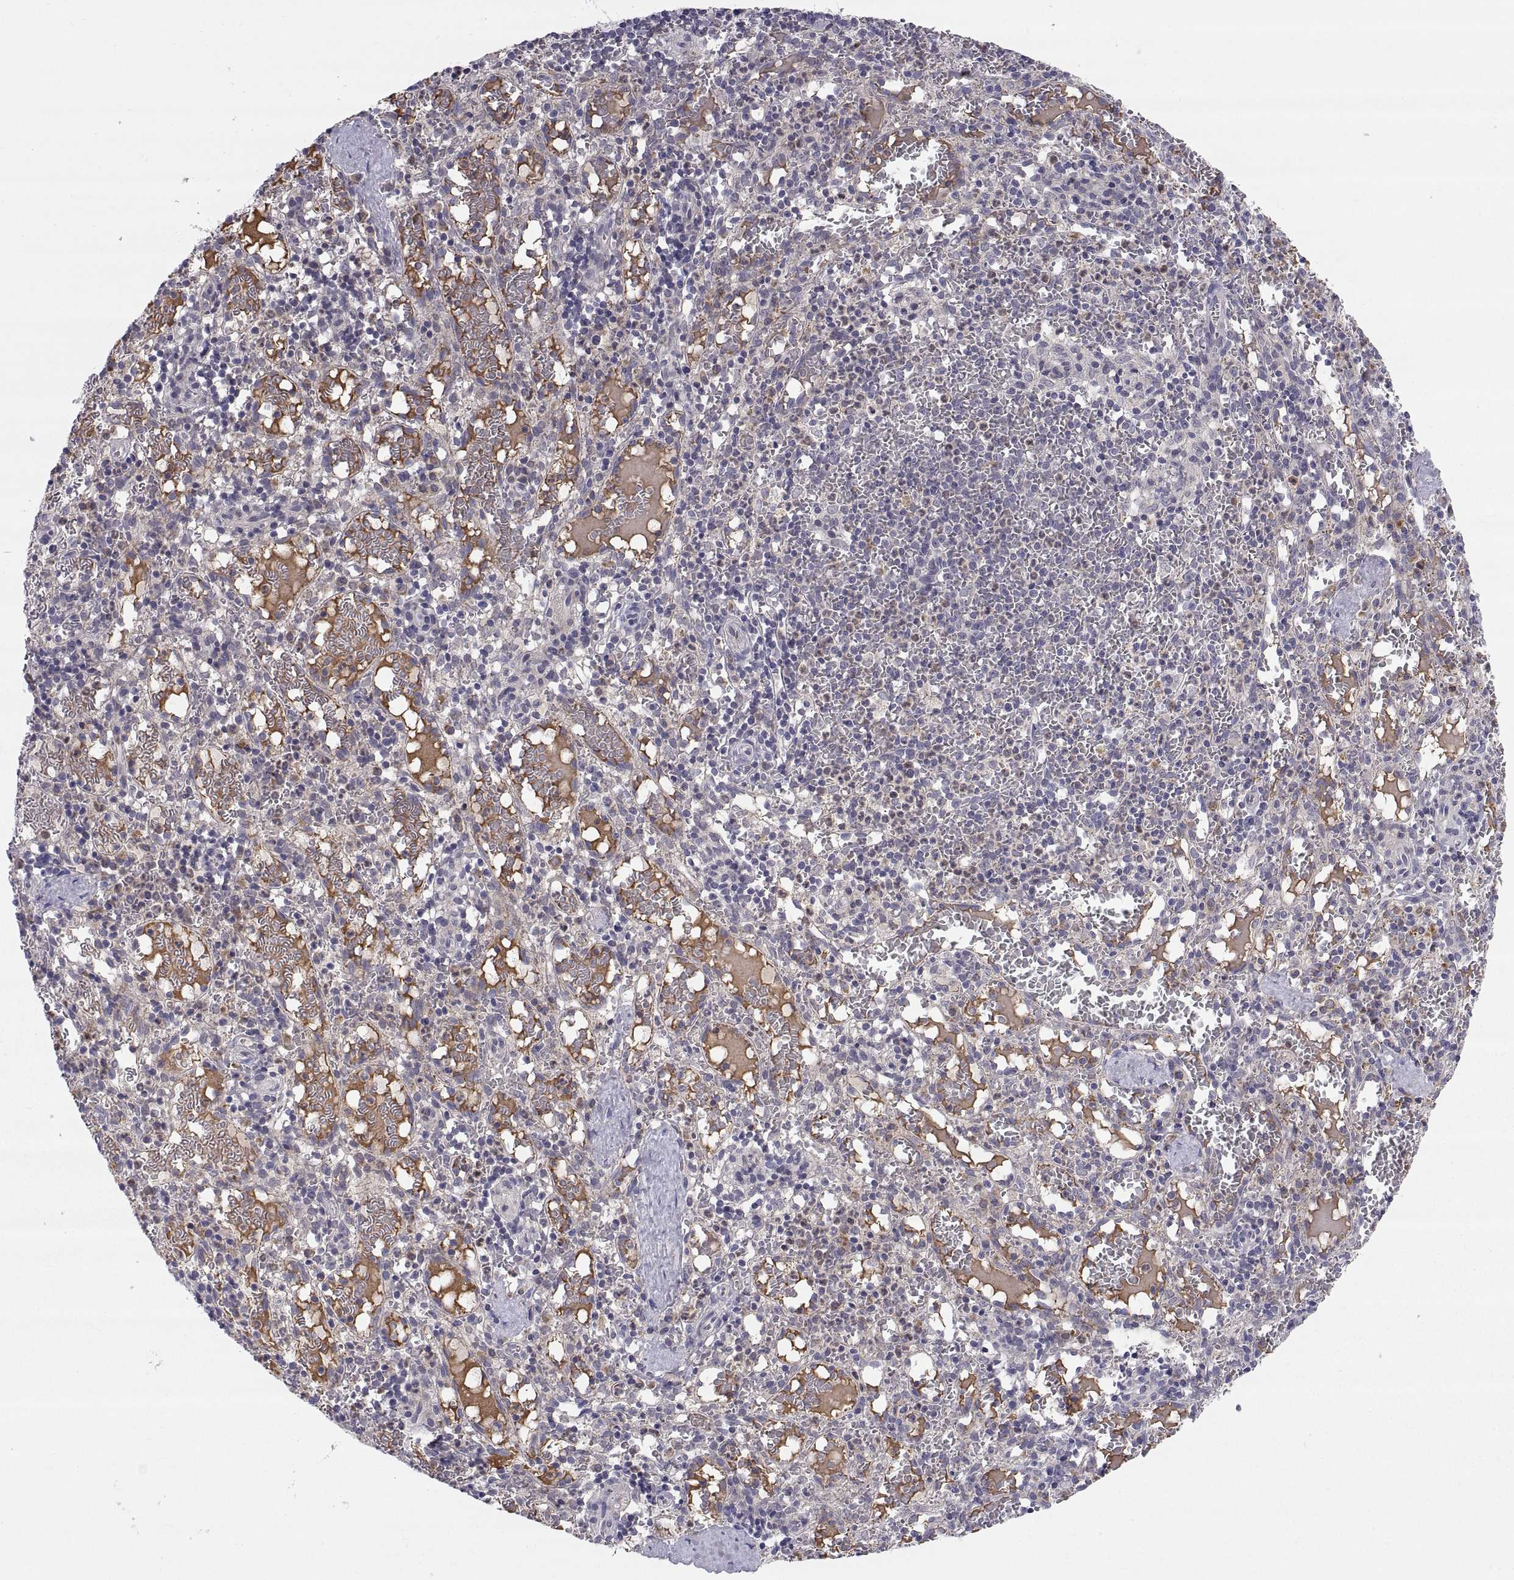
{"staining": {"intensity": "moderate", "quantity": "<25%", "location": "cytoplasmic/membranous,nuclear"}, "tissue": "spleen", "cell_type": "Cells in red pulp", "image_type": "normal", "snomed": [{"axis": "morphology", "description": "Normal tissue, NOS"}, {"axis": "topography", "description": "Spleen"}], "caption": "Immunohistochemical staining of unremarkable spleen exhibits low levels of moderate cytoplasmic/membranous,nuclear staining in approximately <25% of cells in red pulp.", "gene": "PKP1", "patient": {"sex": "male", "age": 11}}